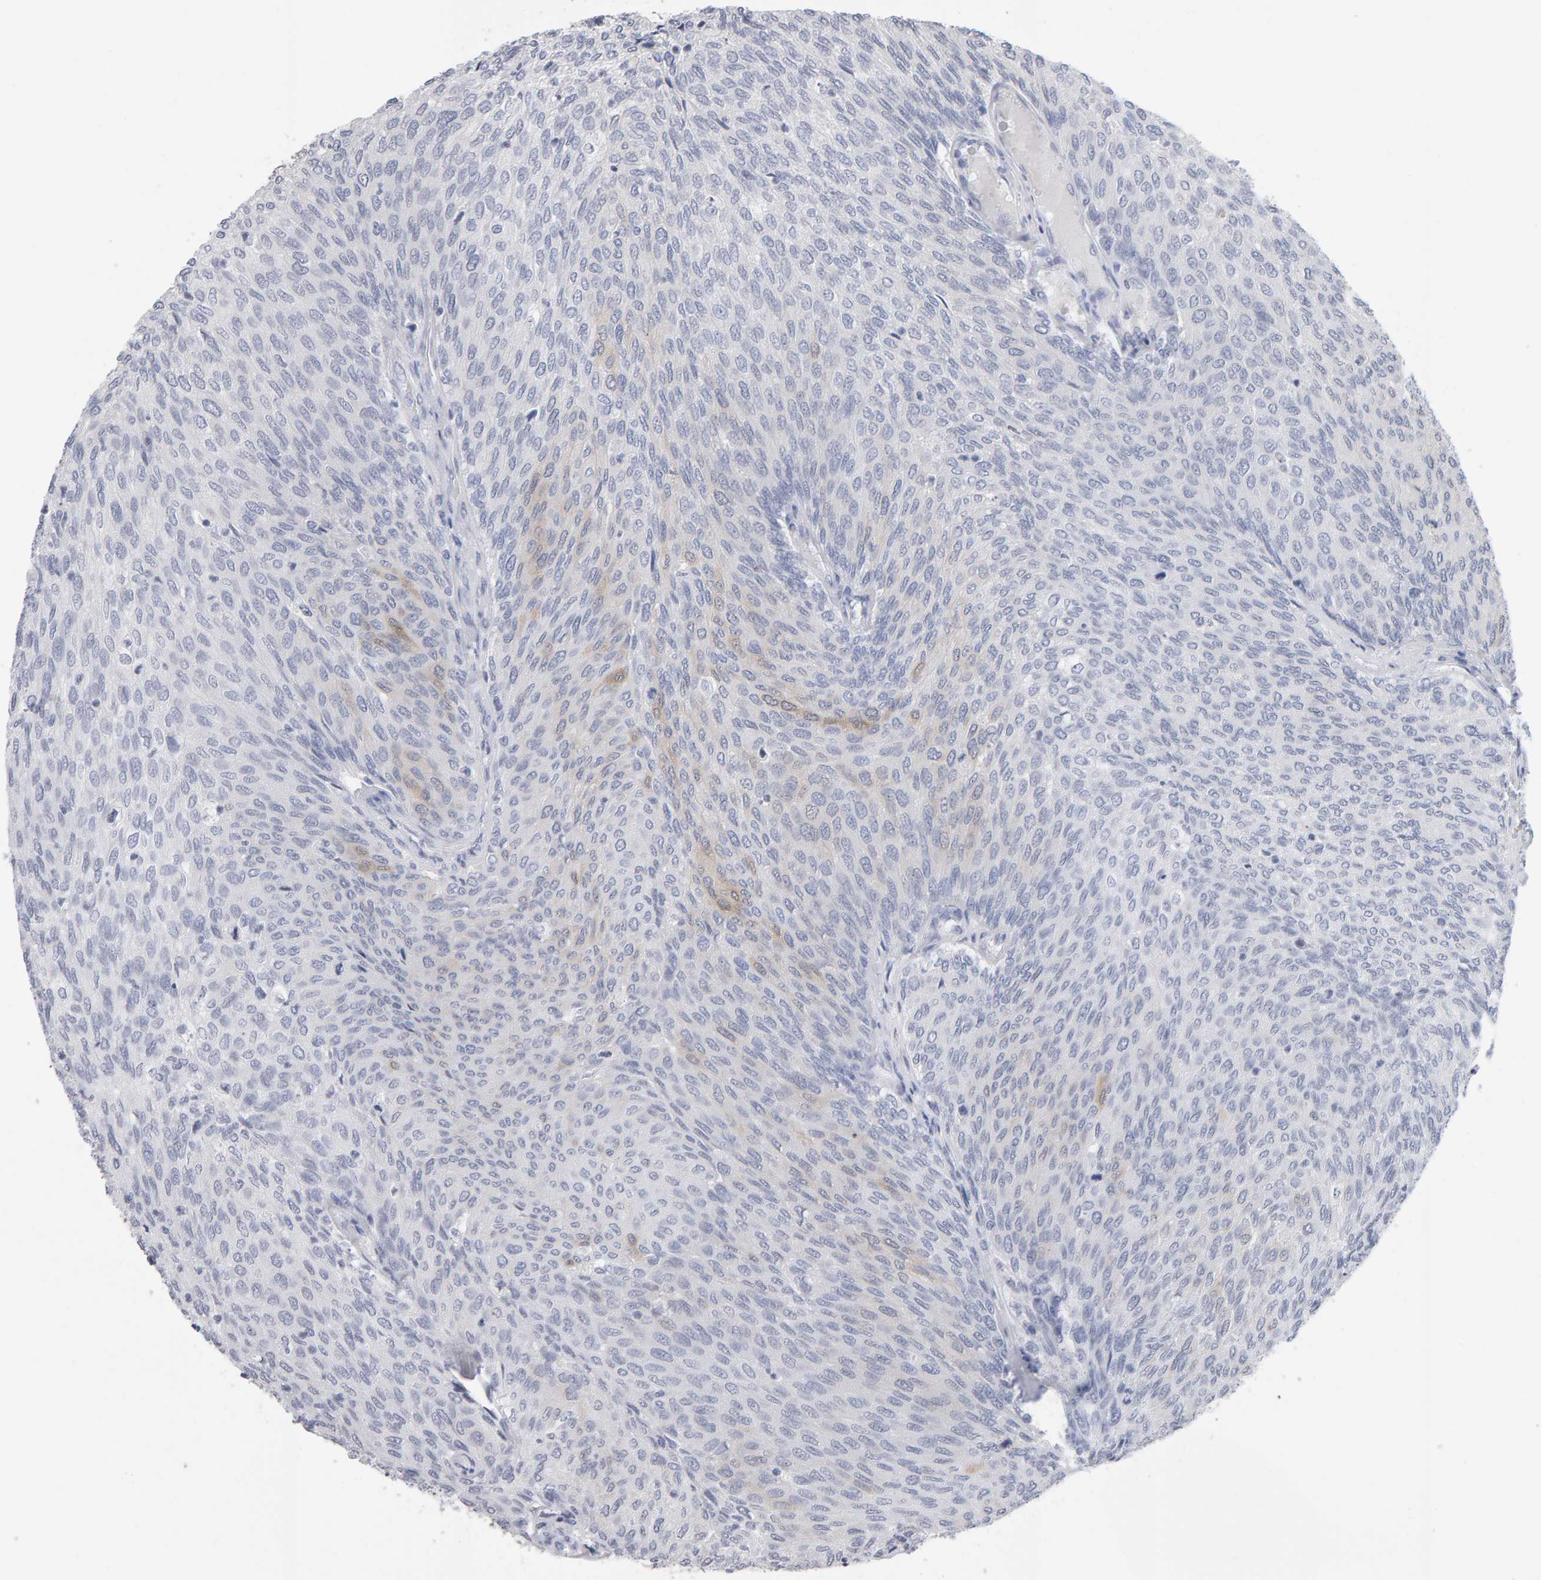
{"staining": {"intensity": "weak", "quantity": "<25%", "location": "cytoplasmic/membranous"}, "tissue": "urothelial cancer", "cell_type": "Tumor cells", "image_type": "cancer", "snomed": [{"axis": "morphology", "description": "Urothelial carcinoma, Low grade"}, {"axis": "topography", "description": "Urinary bladder"}], "caption": "Urothelial carcinoma (low-grade) was stained to show a protein in brown. There is no significant staining in tumor cells.", "gene": "CTH", "patient": {"sex": "female", "age": 79}}